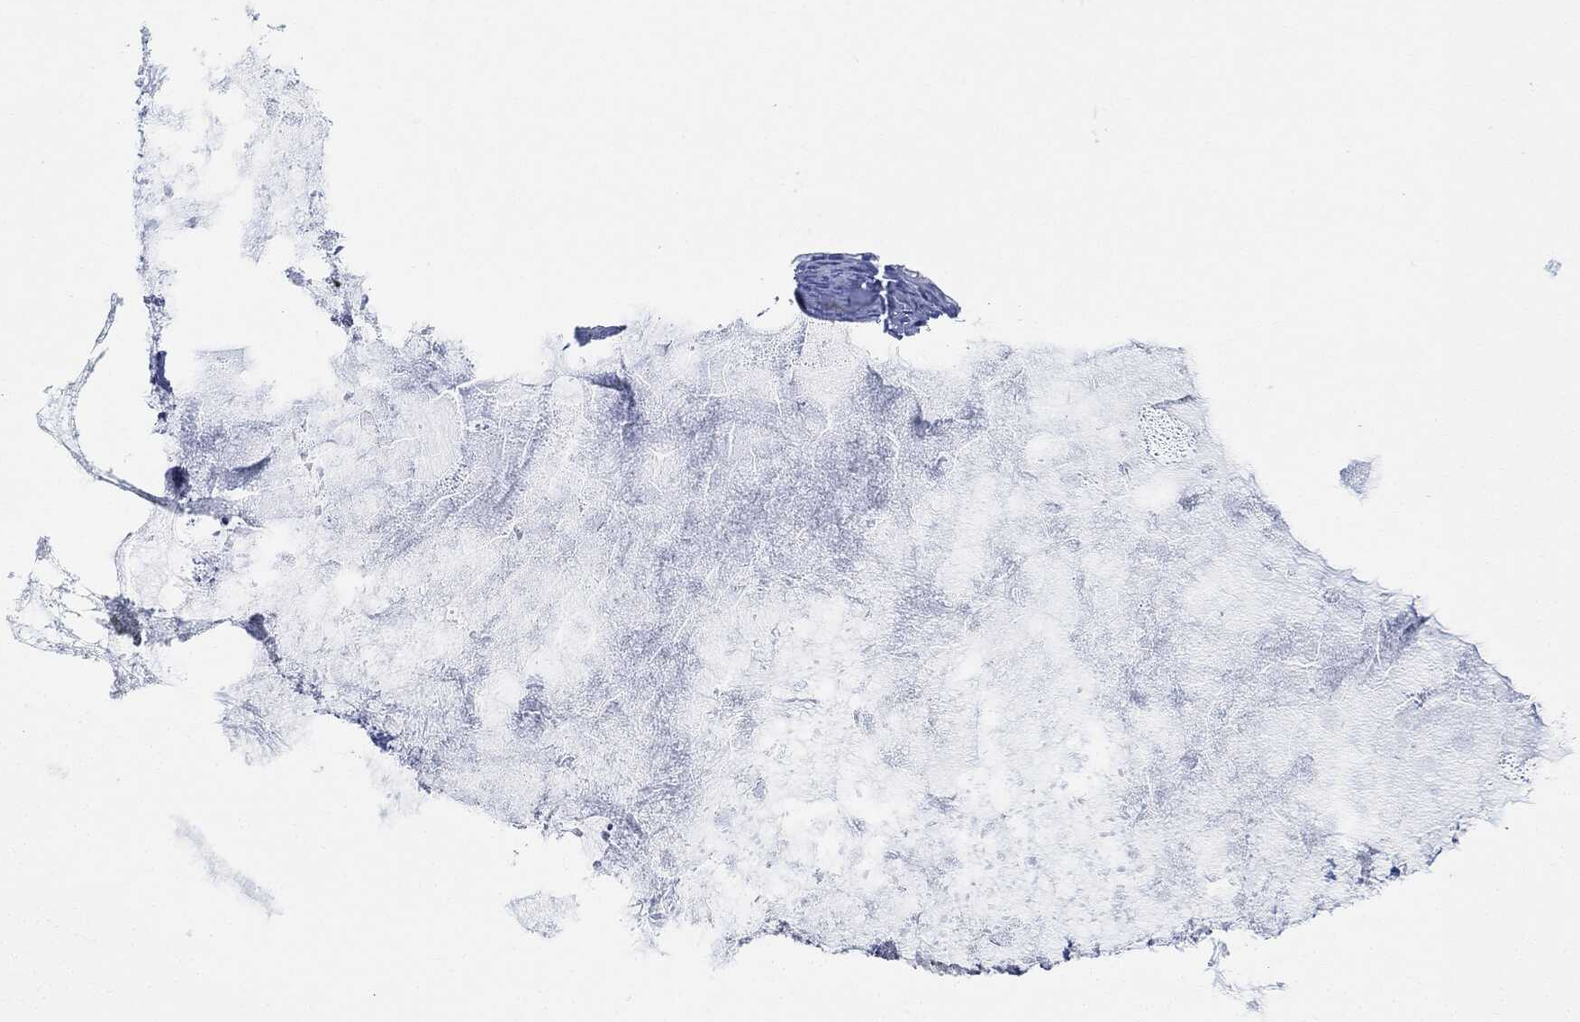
{"staining": {"intensity": "negative", "quantity": "none", "location": "none"}, "tissue": "ovarian cancer", "cell_type": "Tumor cells", "image_type": "cancer", "snomed": [{"axis": "morphology", "description": "Cystadenocarcinoma, mucinous, NOS"}, {"axis": "topography", "description": "Ovary"}], "caption": "This is an immunohistochemistry histopathology image of ovarian cancer. There is no staining in tumor cells.", "gene": "TAGLN", "patient": {"sex": "female", "age": 41}}